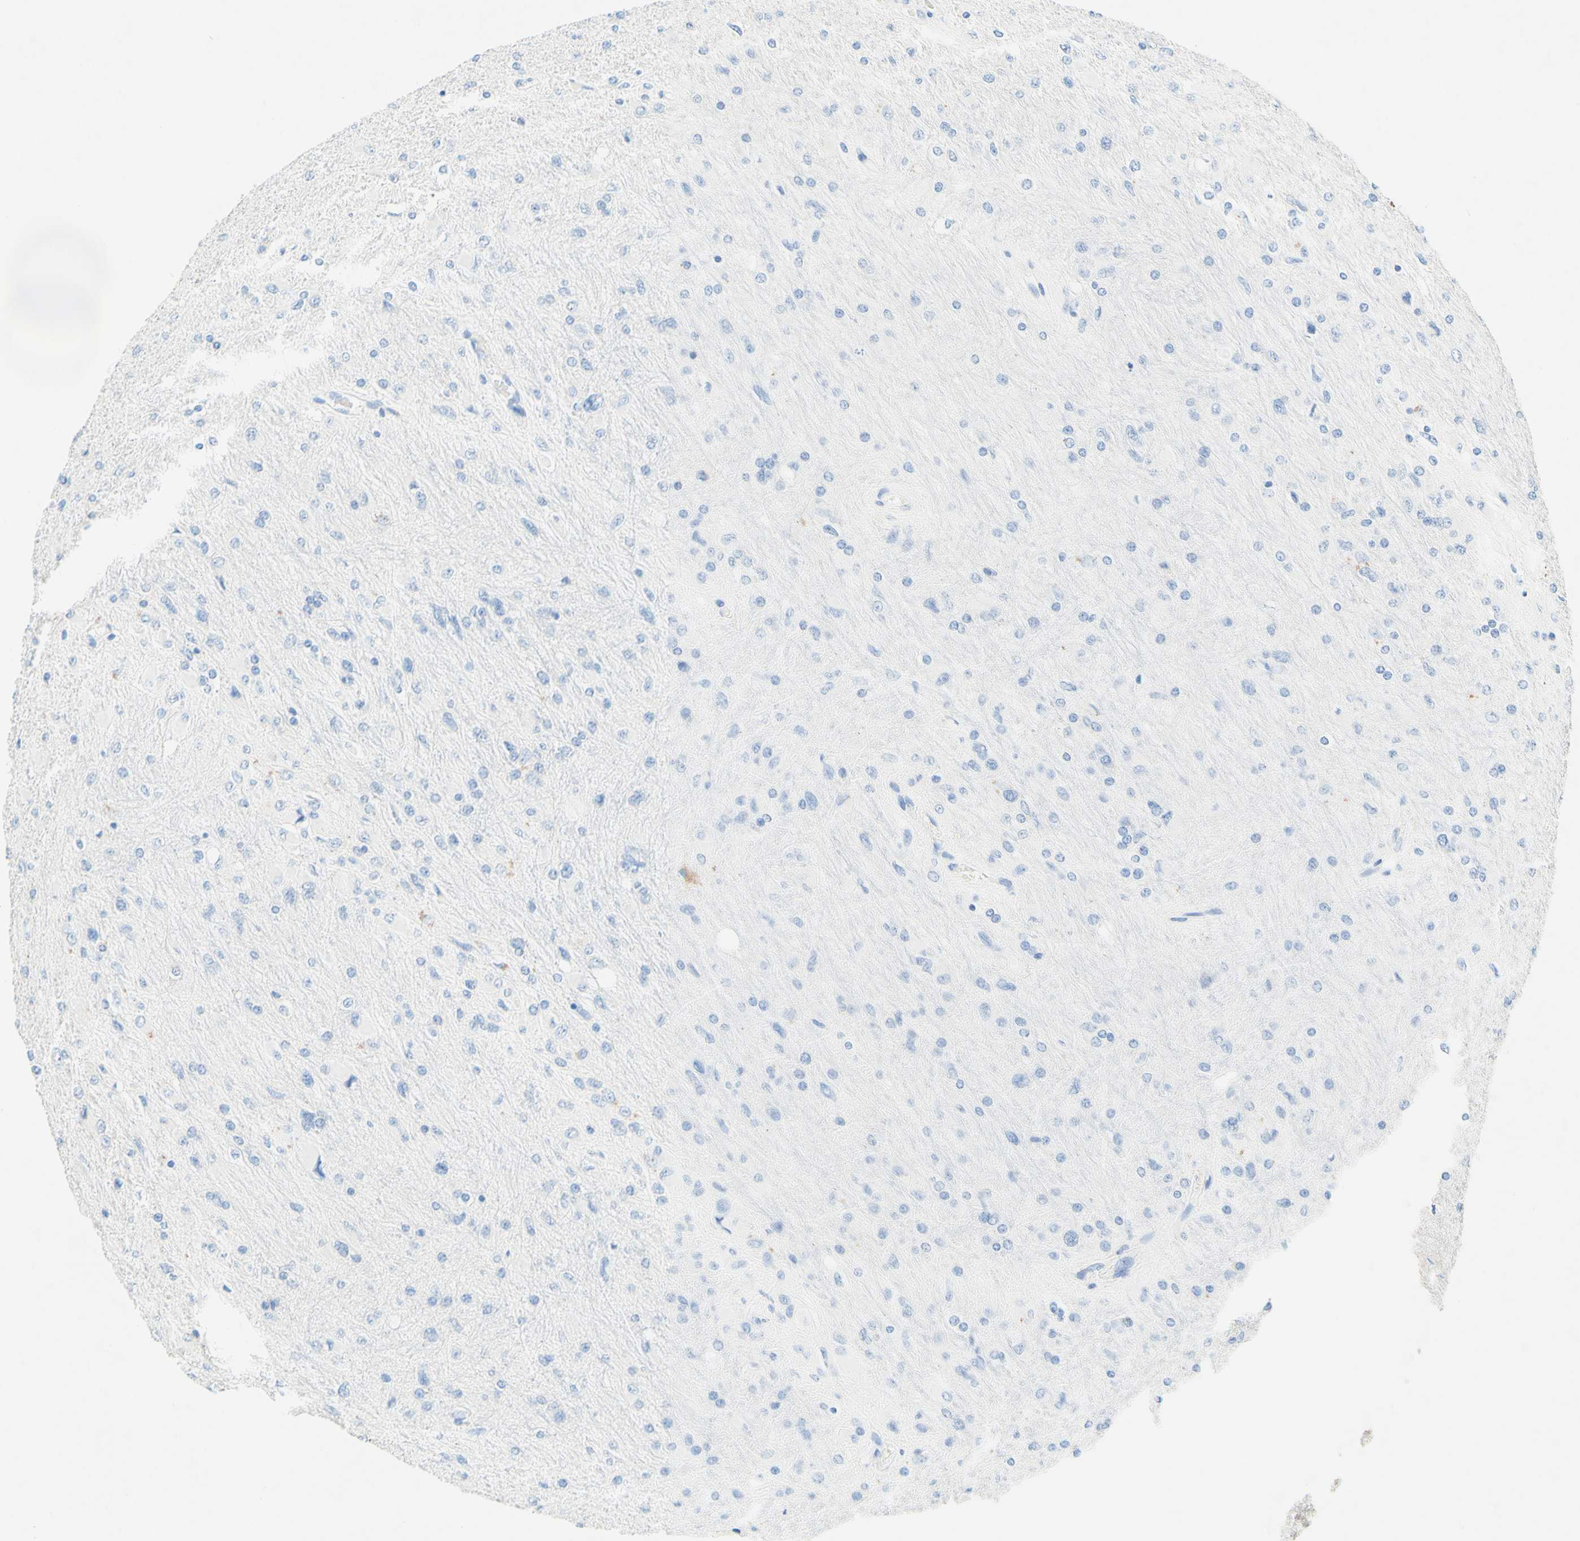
{"staining": {"intensity": "negative", "quantity": "none", "location": "none"}, "tissue": "glioma", "cell_type": "Tumor cells", "image_type": "cancer", "snomed": [{"axis": "morphology", "description": "Glioma, malignant, High grade"}, {"axis": "topography", "description": "Cerebral cortex"}], "caption": "Histopathology image shows no significant protein staining in tumor cells of high-grade glioma (malignant). (Stains: DAB immunohistochemistry with hematoxylin counter stain, Microscopy: brightfield microscopy at high magnification).", "gene": "SLC46A1", "patient": {"sex": "female", "age": 36}}